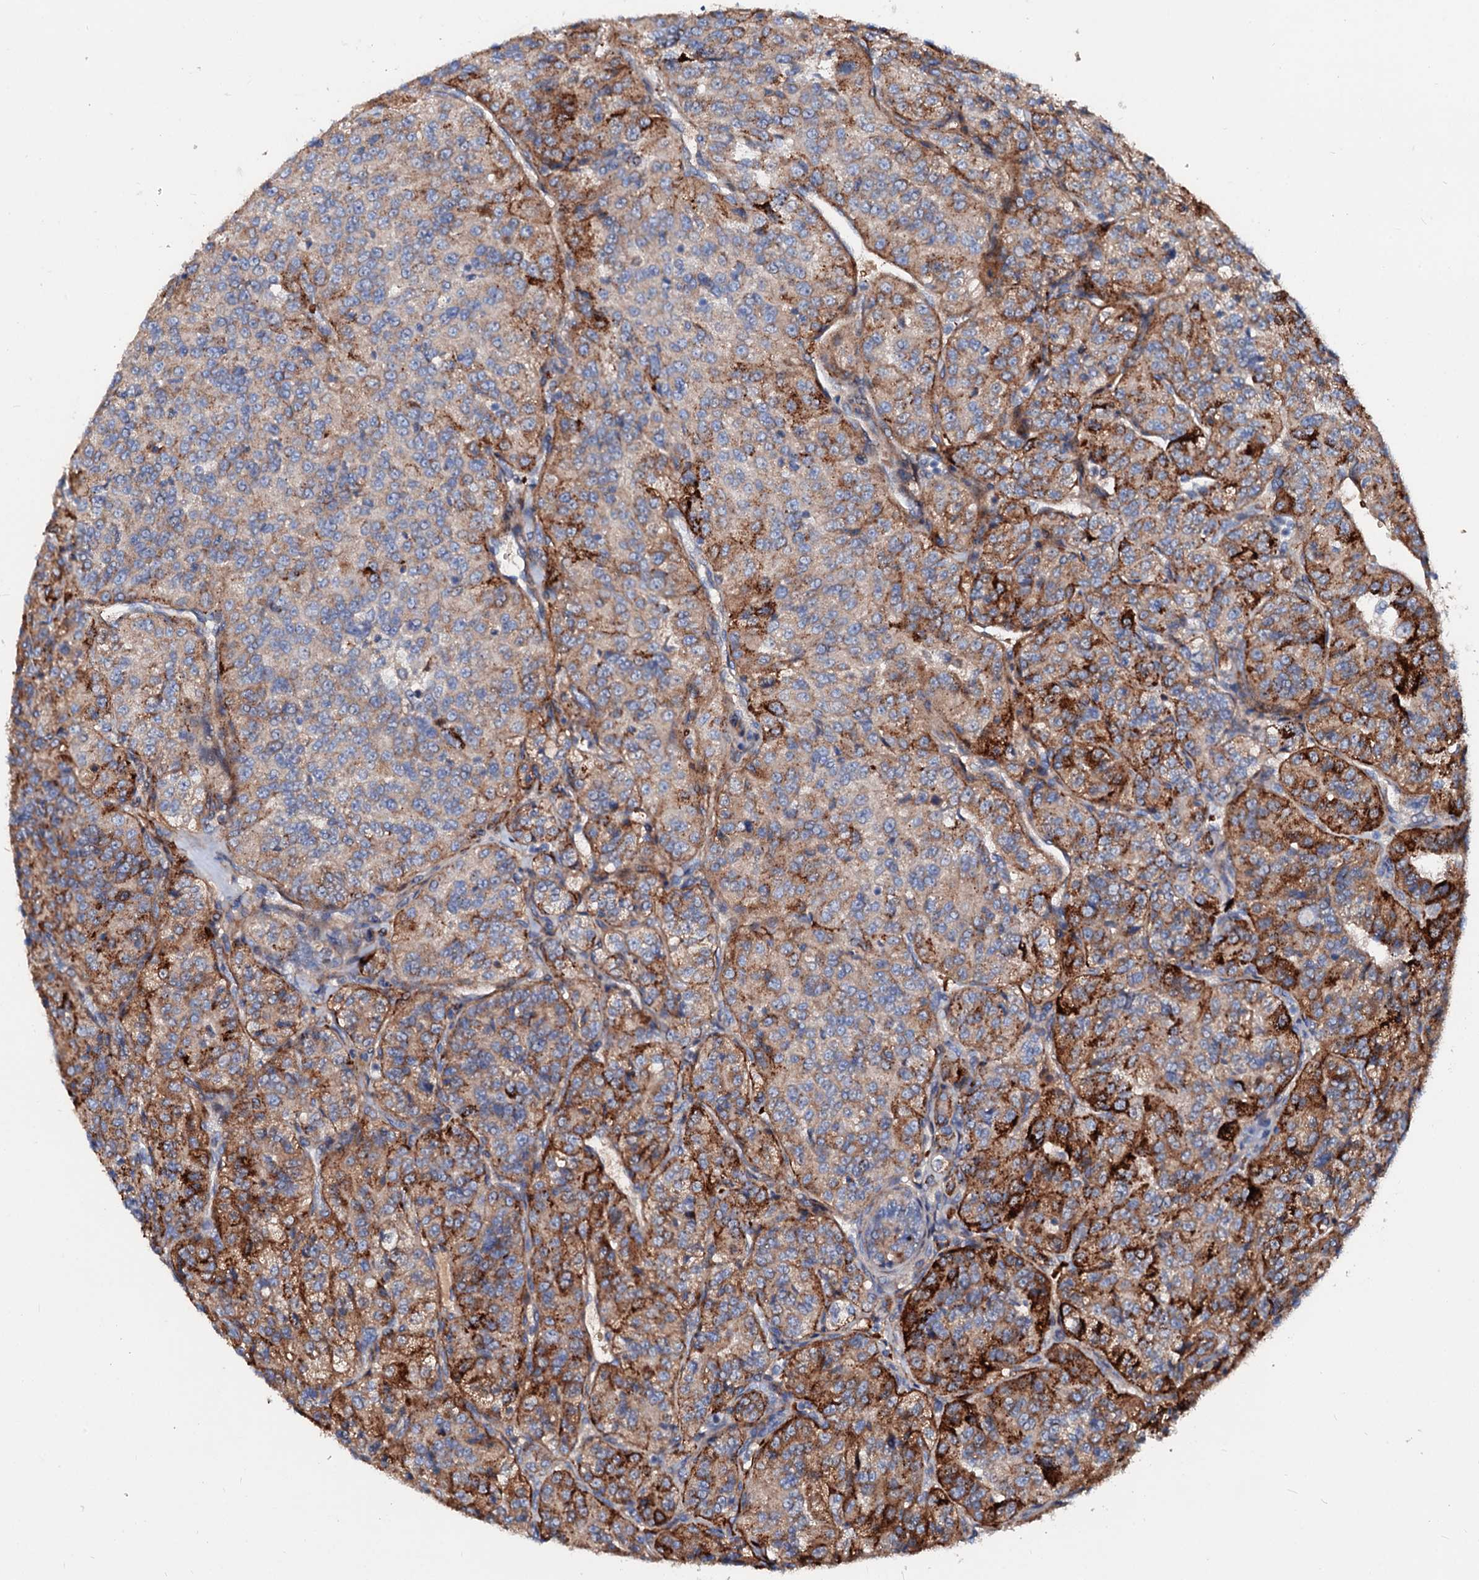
{"staining": {"intensity": "strong", "quantity": "25%-75%", "location": "cytoplasmic/membranous"}, "tissue": "renal cancer", "cell_type": "Tumor cells", "image_type": "cancer", "snomed": [{"axis": "morphology", "description": "Adenocarcinoma, NOS"}, {"axis": "topography", "description": "Kidney"}], "caption": "Renal cancer (adenocarcinoma) stained with a brown dye exhibits strong cytoplasmic/membranous positive positivity in about 25%-75% of tumor cells.", "gene": "SLC10A7", "patient": {"sex": "female", "age": 63}}